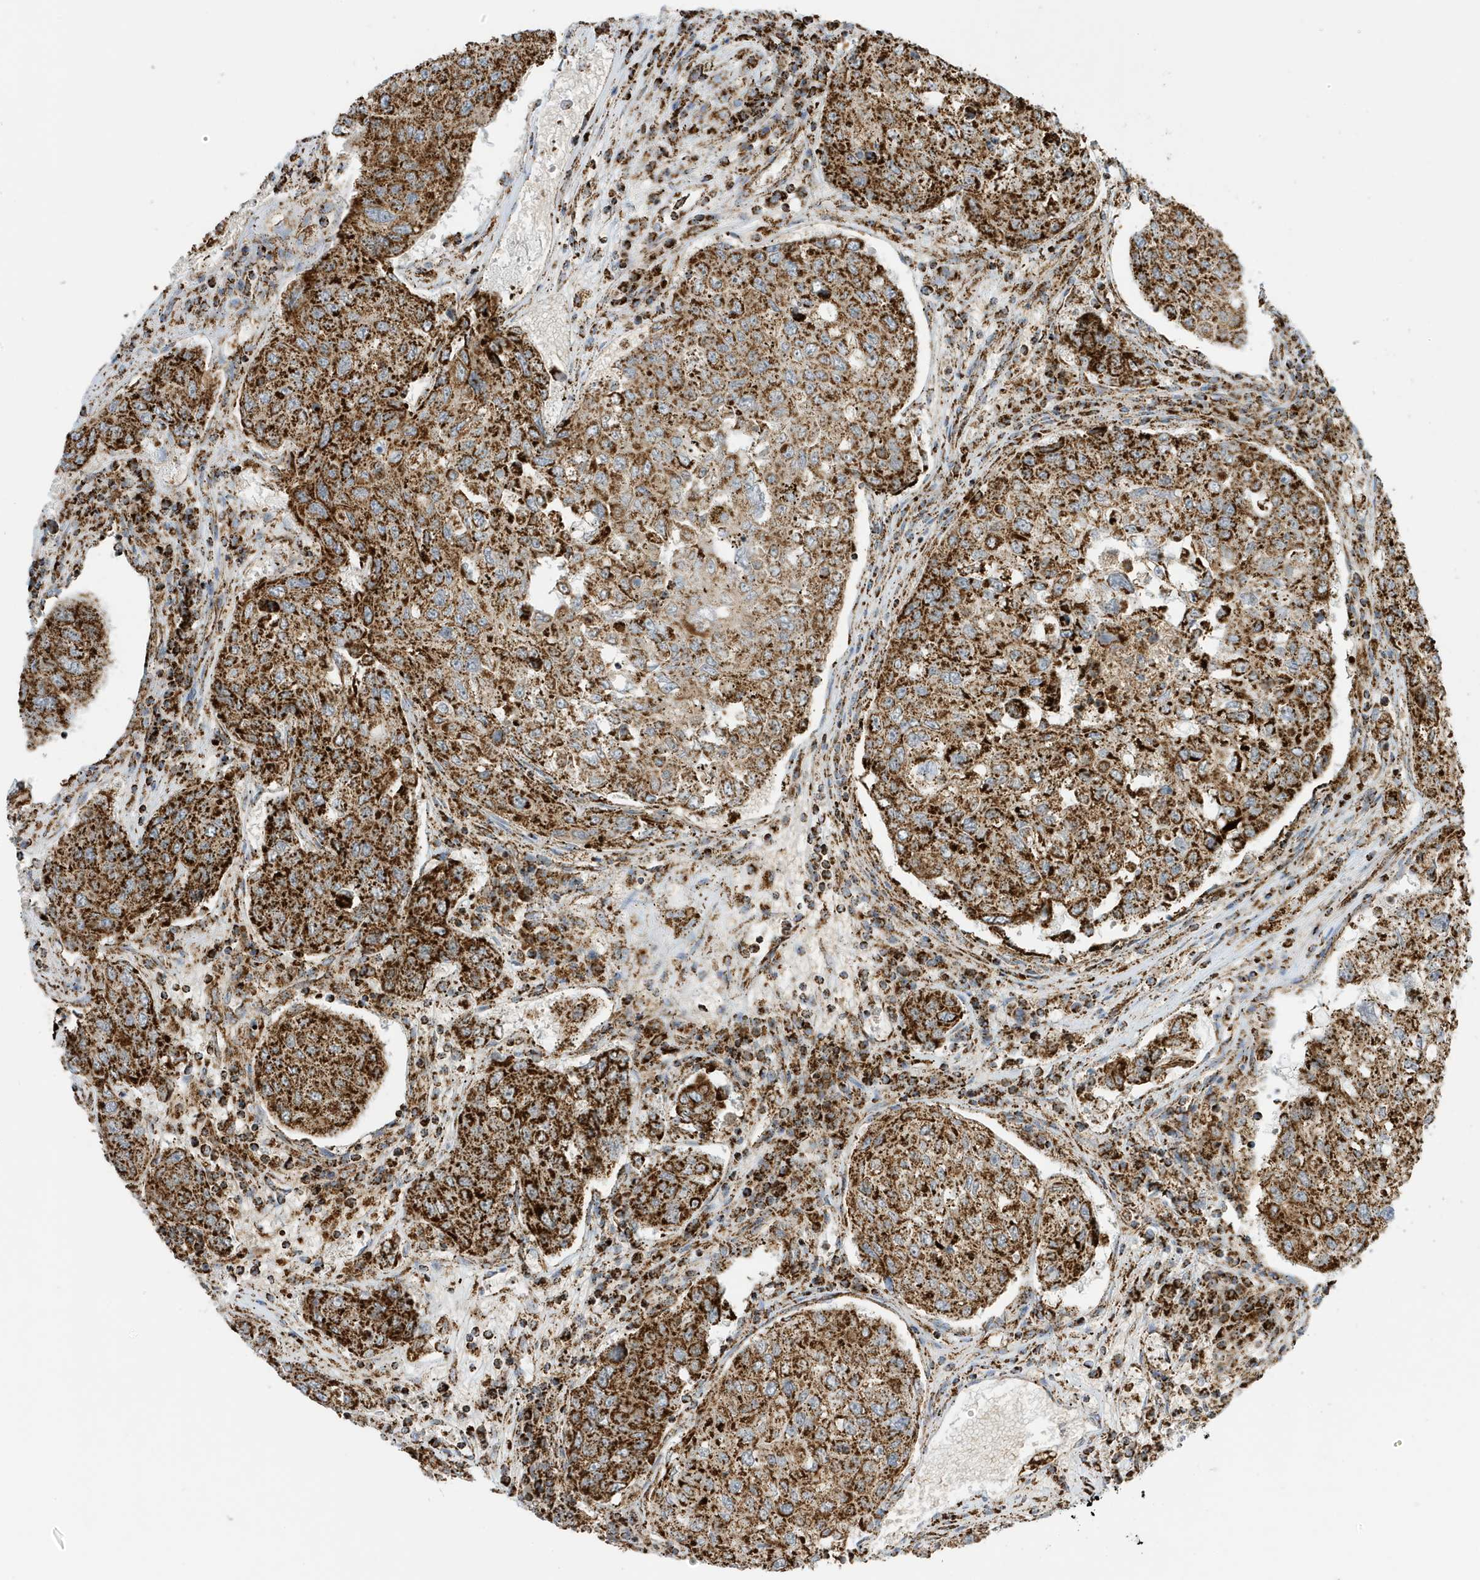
{"staining": {"intensity": "strong", "quantity": ">75%", "location": "cytoplasmic/membranous"}, "tissue": "urothelial cancer", "cell_type": "Tumor cells", "image_type": "cancer", "snomed": [{"axis": "morphology", "description": "Urothelial carcinoma, High grade"}, {"axis": "topography", "description": "Lymph node"}, {"axis": "topography", "description": "Urinary bladder"}], "caption": "Brown immunohistochemical staining in urothelial carcinoma (high-grade) reveals strong cytoplasmic/membranous expression in approximately >75% of tumor cells. (Brightfield microscopy of DAB IHC at high magnification).", "gene": "ATP5ME", "patient": {"sex": "male", "age": 51}}